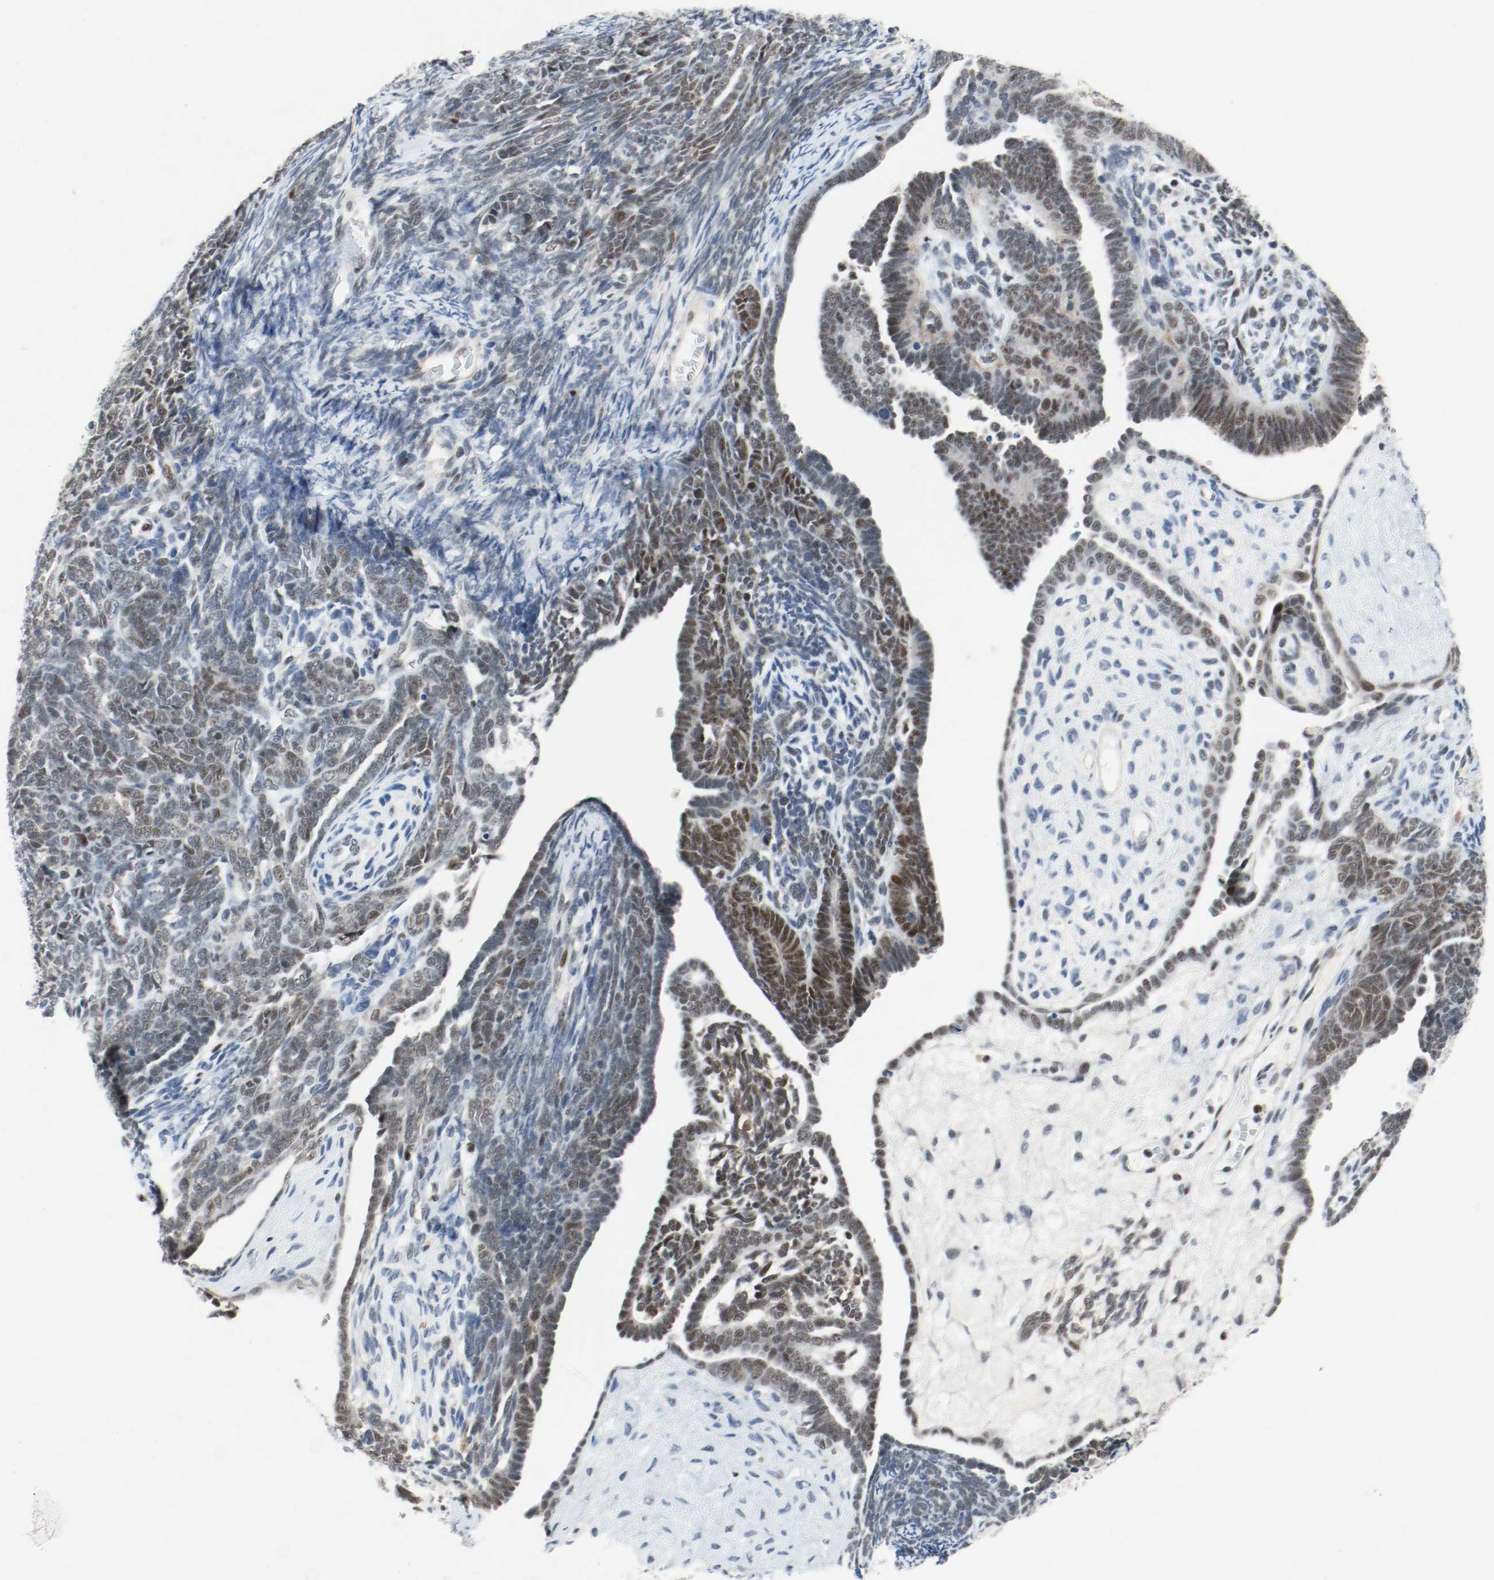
{"staining": {"intensity": "weak", "quantity": "25%-75%", "location": "nuclear"}, "tissue": "endometrial cancer", "cell_type": "Tumor cells", "image_type": "cancer", "snomed": [{"axis": "morphology", "description": "Neoplasm, malignant, NOS"}, {"axis": "topography", "description": "Endometrium"}], "caption": "Tumor cells demonstrate weak nuclear positivity in approximately 25%-75% of cells in malignant neoplasm (endometrial). The protein of interest is shown in brown color, while the nuclei are stained blue.", "gene": "ASH1L", "patient": {"sex": "female", "age": 74}}